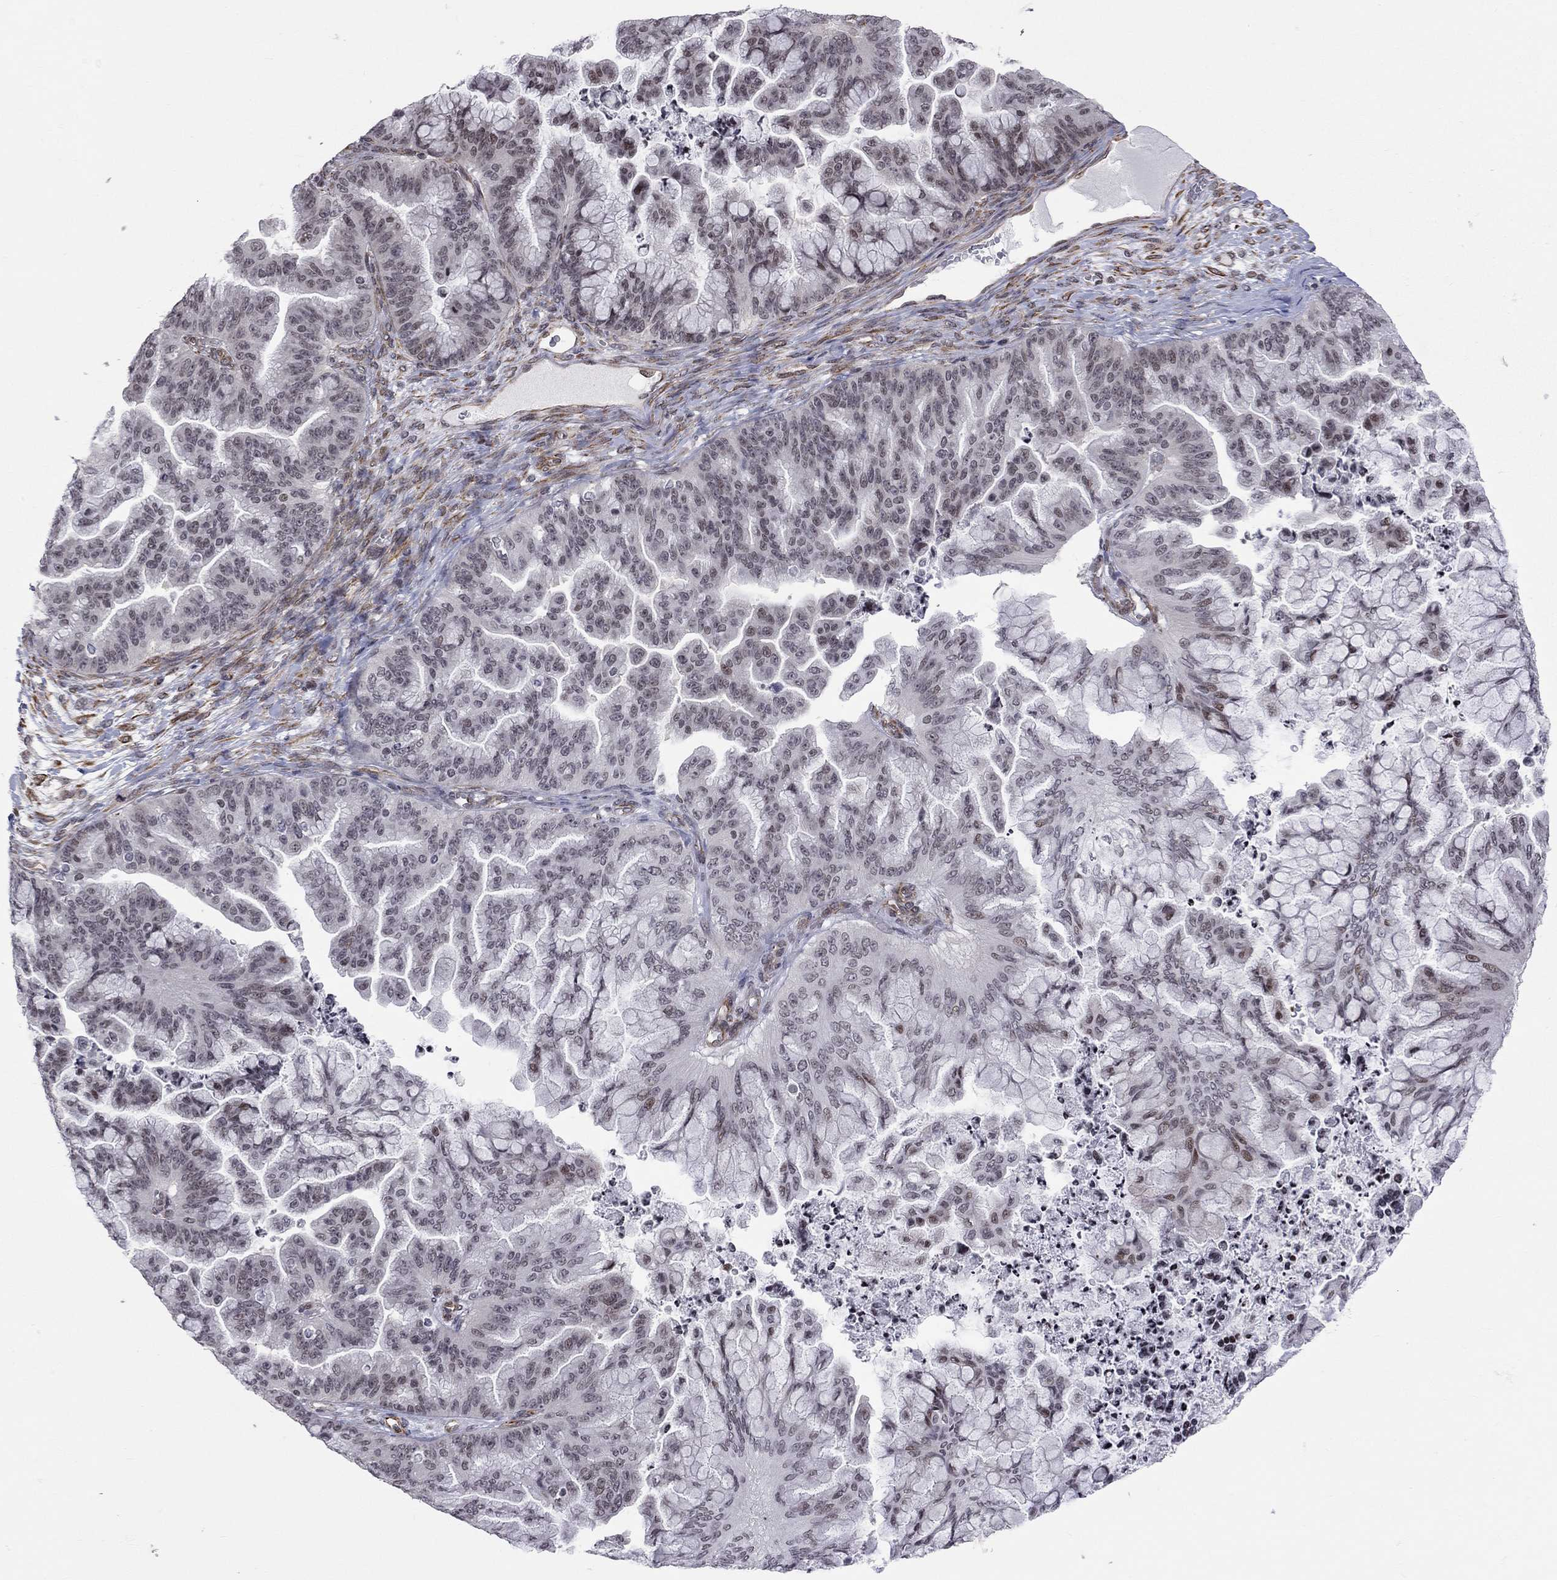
{"staining": {"intensity": "negative", "quantity": "none", "location": "none"}, "tissue": "ovarian cancer", "cell_type": "Tumor cells", "image_type": "cancer", "snomed": [{"axis": "morphology", "description": "Cystadenocarcinoma, mucinous, NOS"}, {"axis": "topography", "description": "Ovary"}], "caption": "Photomicrograph shows no protein staining in tumor cells of ovarian mucinous cystadenocarcinoma tissue.", "gene": "MTNR1B", "patient": {"sex": "female", "age": 67}}